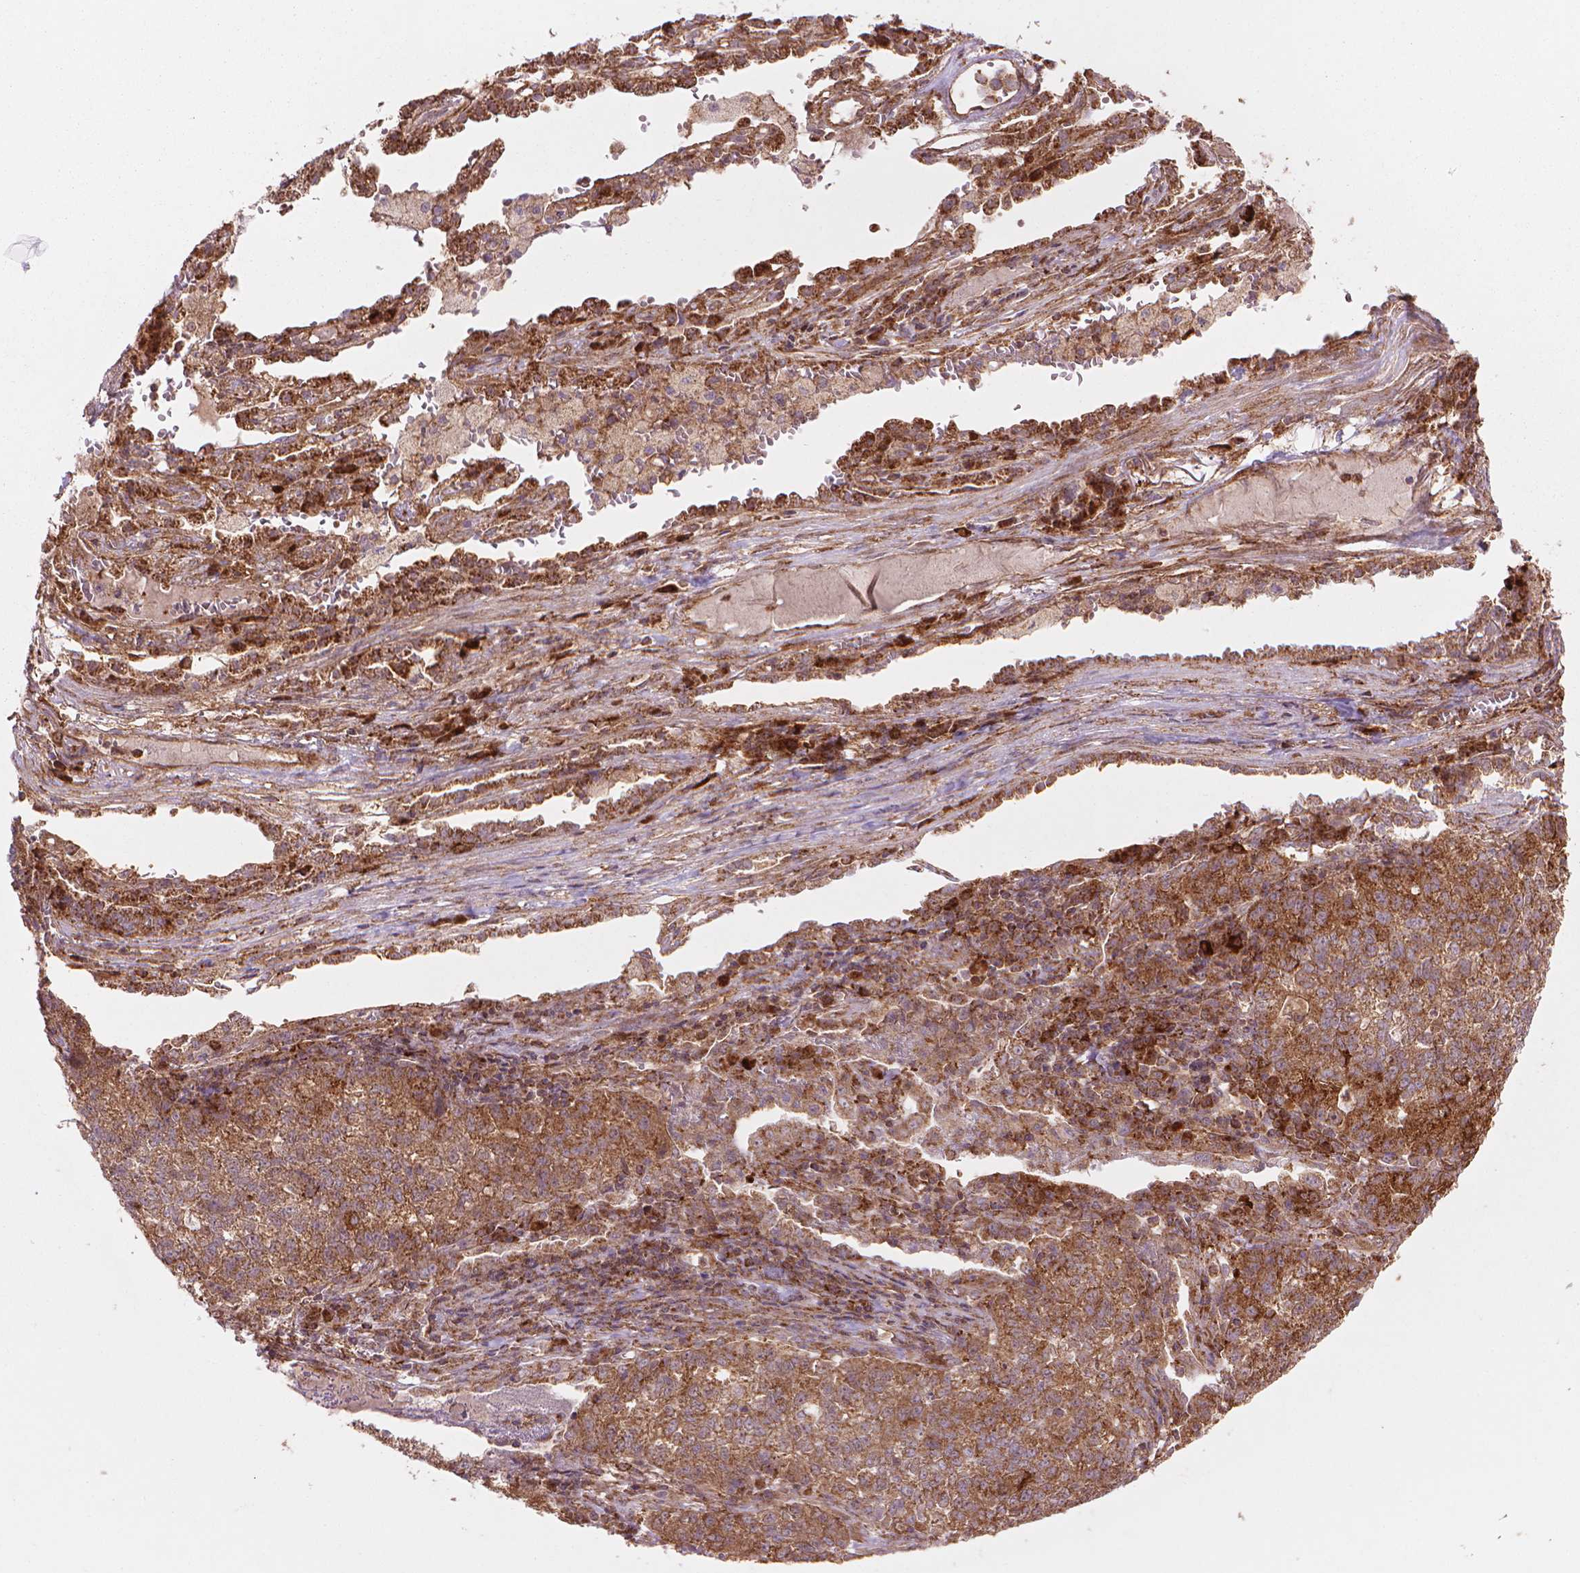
{"staining": {"intensity": "moderate", "quantity": "25%-75%", "location": "cytoplasmic/membranous"}, "tissue": "lung cancer", "cell_type": "Tumor cells", "image_type": "cancer", "snomed": [{"axis": "morphology", "description": "Adenocarcinoma, NOS"}, {"axis": "topography", "description": "Lung"}], "caption": "The immunohistochemical stain highlights moderate cytoplasmic/membranous positivity in tumor cells of lung cancer (adenocarcinoma) tissue.", "gene": "VARS2", "patient": {"sex": "male", "age": 57}}